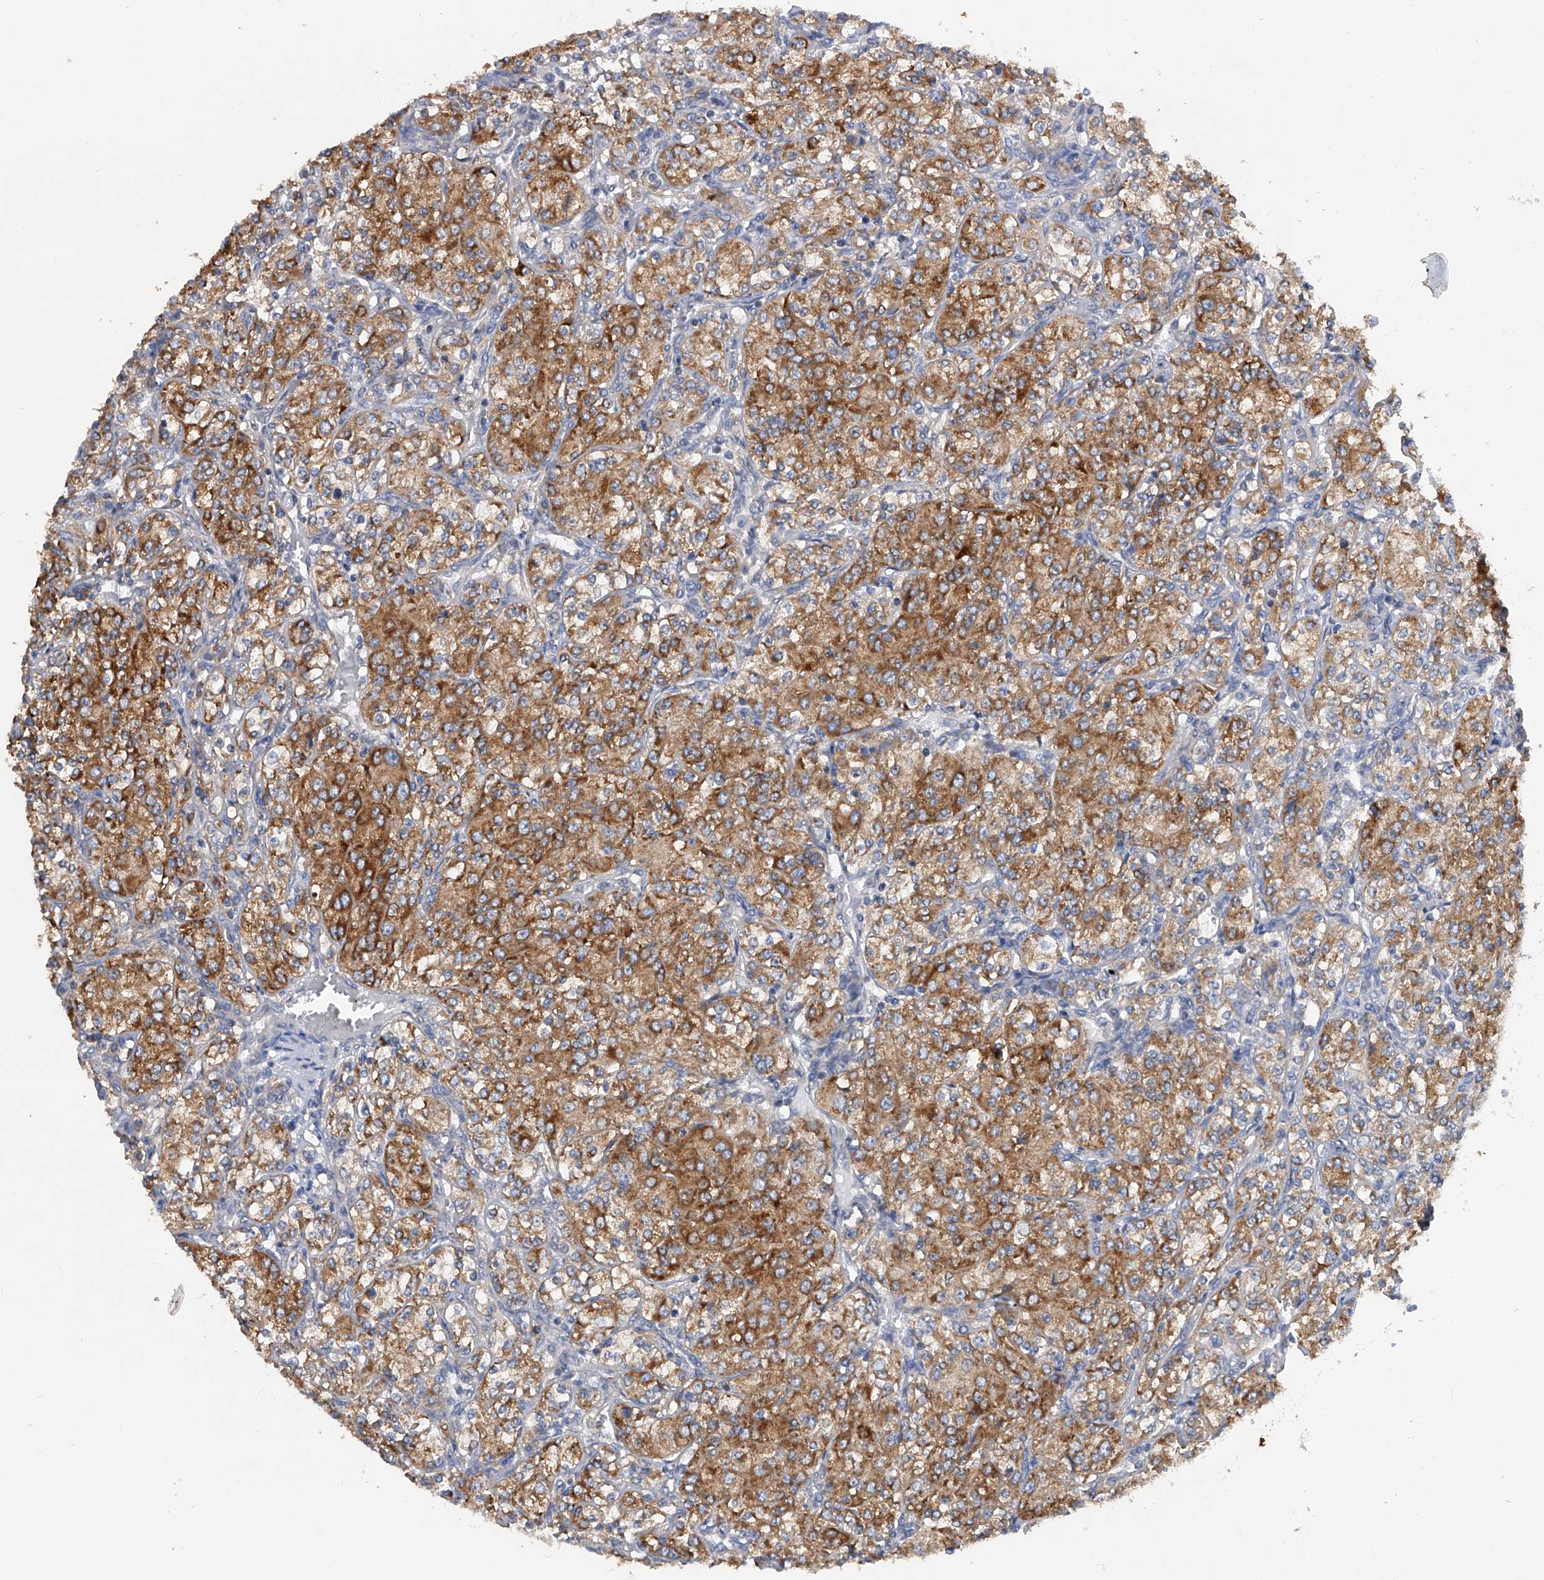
{"staining": {"intensity": "moderate", "quantity": ">75%", "location": "cytoplasmic/membranous"}, "tissue": "renal cancer", "cell_type": "Tumor cells", "image_type": "cancer", "snomed": [{"axis": "morphology", "description": "Adenocarcinoma, NOS"}, {"axis": "topography", "description": "Kidney"}], "caption": "Immunohistochemistry (IHC) staining of renal cancer, which demonstrates medium levels of moderate cytoplasmic/membranous expression in about >75% of tumor cells indicating moderate cytoplasmic/membranous protein expression. The staining was performed using DAB (brown) for protein detection and nuclei were counterstained in hematoxylin (blue).", "gene": "PDSS2", "patient": {"sex": "male", "age": 77}}